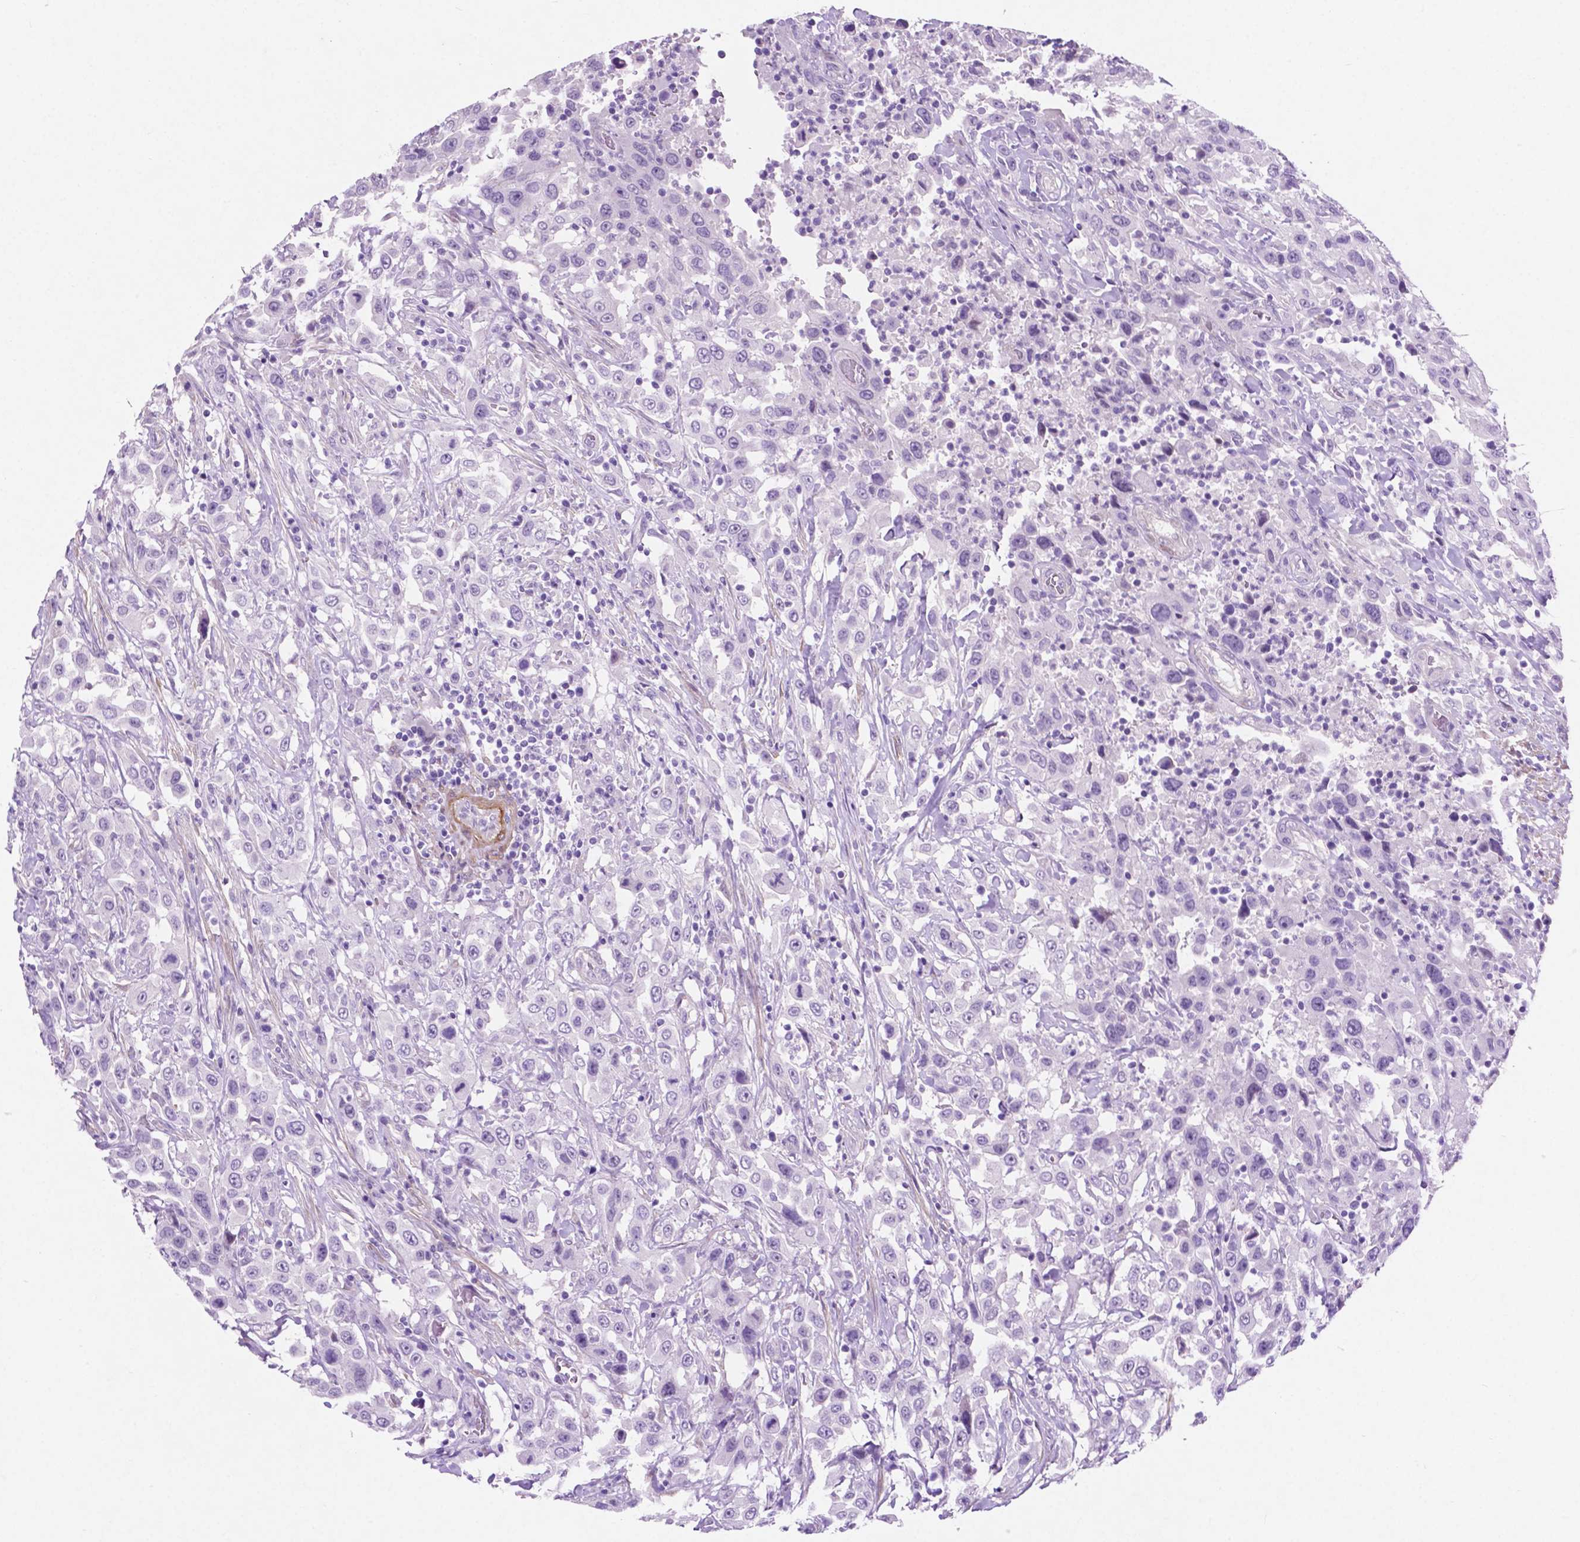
{"staining": {"intensity": "negative", "quantity": "none", "location": "none"}, "tissue": "urothelial cancer", "cell_type": "Tumor cells", "image_type": "cancer", "snomed": [{"axis": "morphology", "description": "Urothelial carcinoma, High grade"}, {"axis": "topography", "description": "Urinary bladder"}], "caption": "The image demonstrates no staining of tumor cells in urothelial carcinoma (high-grade). The staining is performed using DAB (3,3'-diaminobenzidine) brown chromogen with nuclei counter-stained in using hematoxylin.", "gene": "ASPG", "patient": {"sex": "male", "age": 61}}